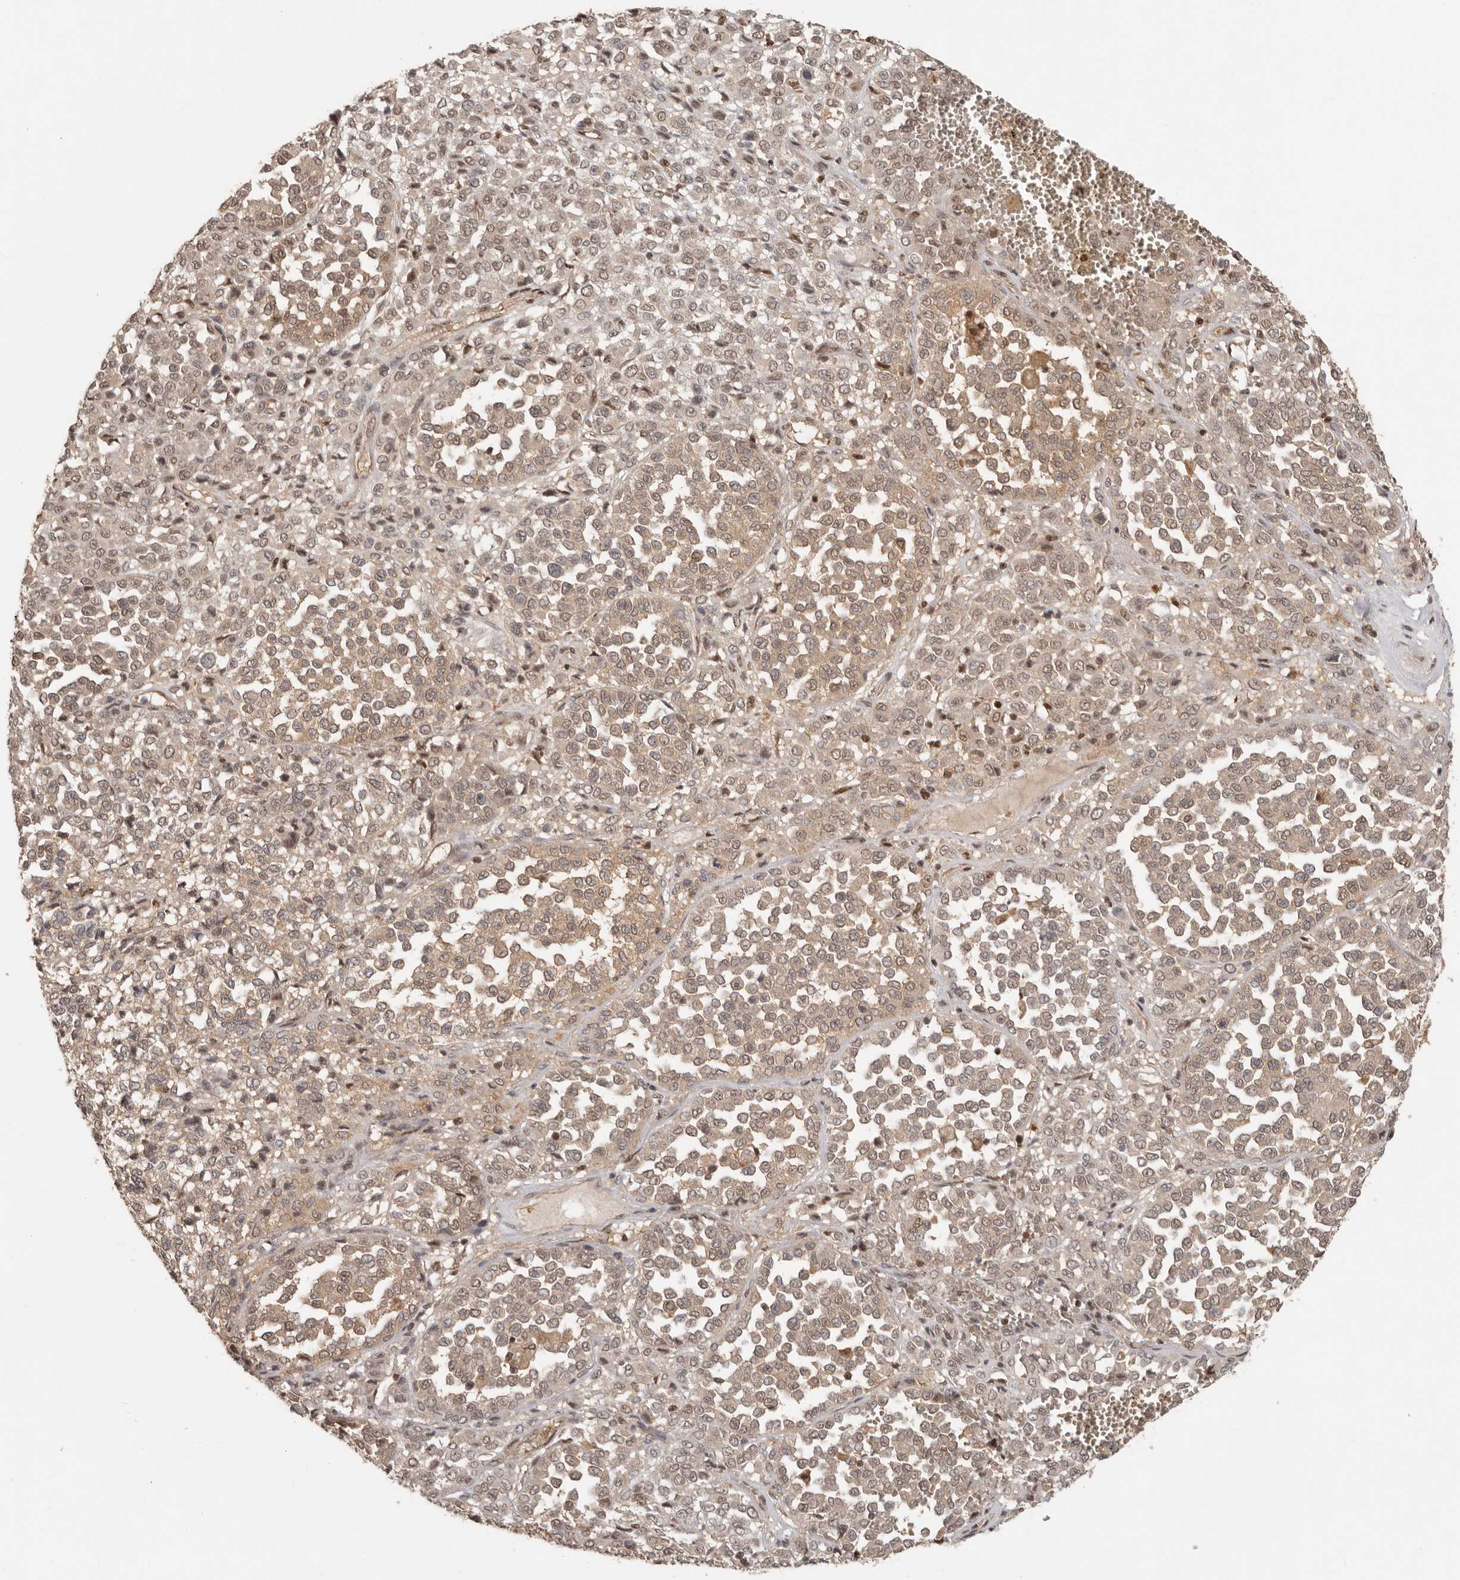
{"staining": {"intensity": "weak", "quantity": ">75%", "location": "cytoplasmic/membranous,nuclear"}, "tissue": "melanoma", "cell_type": "Tumor cells", "image_type": "cancer", "snomed": [{"axis": "morphology", "description": "Malignant melanoma, Metastatic site"}, {"axis": "topography", "description": "Pancreas"}], "caption": "Immunohistochemical staining of human malignant melanoma (metastatic site) demonstrates low levels of weak cytoplasmic/membranous and nuclear expression in approximately >75% of tumor cells. (DAB = brown stain, brightfield microscopy at high magnification).", "gene": "PSMA5", "patient": {"sex": "female", "age": 30}}